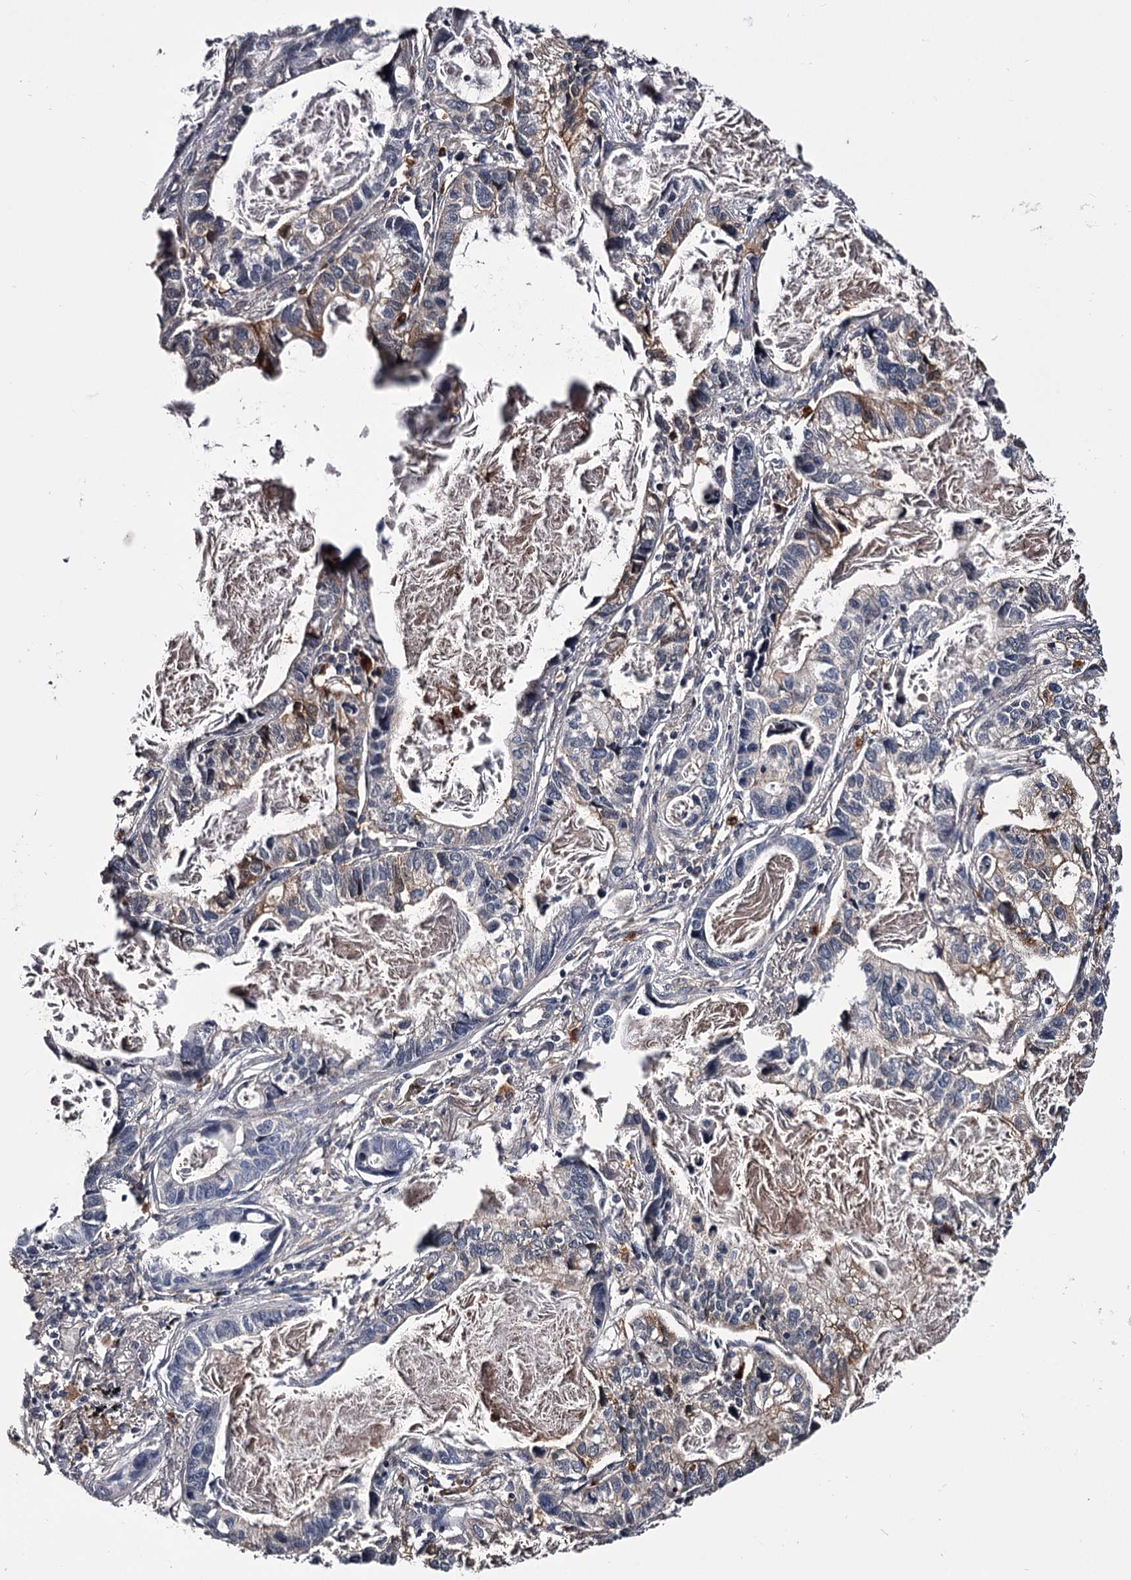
{"staining": {"intensity": "moderate", "quantity": "<25%", "location": "cytoplasmic/membranous"}, "tissue": "lung cancer", "cell_type": "Tumor cells", "image_type": "cancer", "snomed": [{"axis": "morphology", "description": "Adenocarcinoma, NOS"}, {"axis": "topography", "description": "Lung"}], "caption": "Immunohistochemistry (DAB) staining of lung cancer reveals moderate cytoplasmic/membranous protein expression in about <25% of tumor cells.", "gene": "GSTO1", "patient": {"sex": "male", "age": 67}}